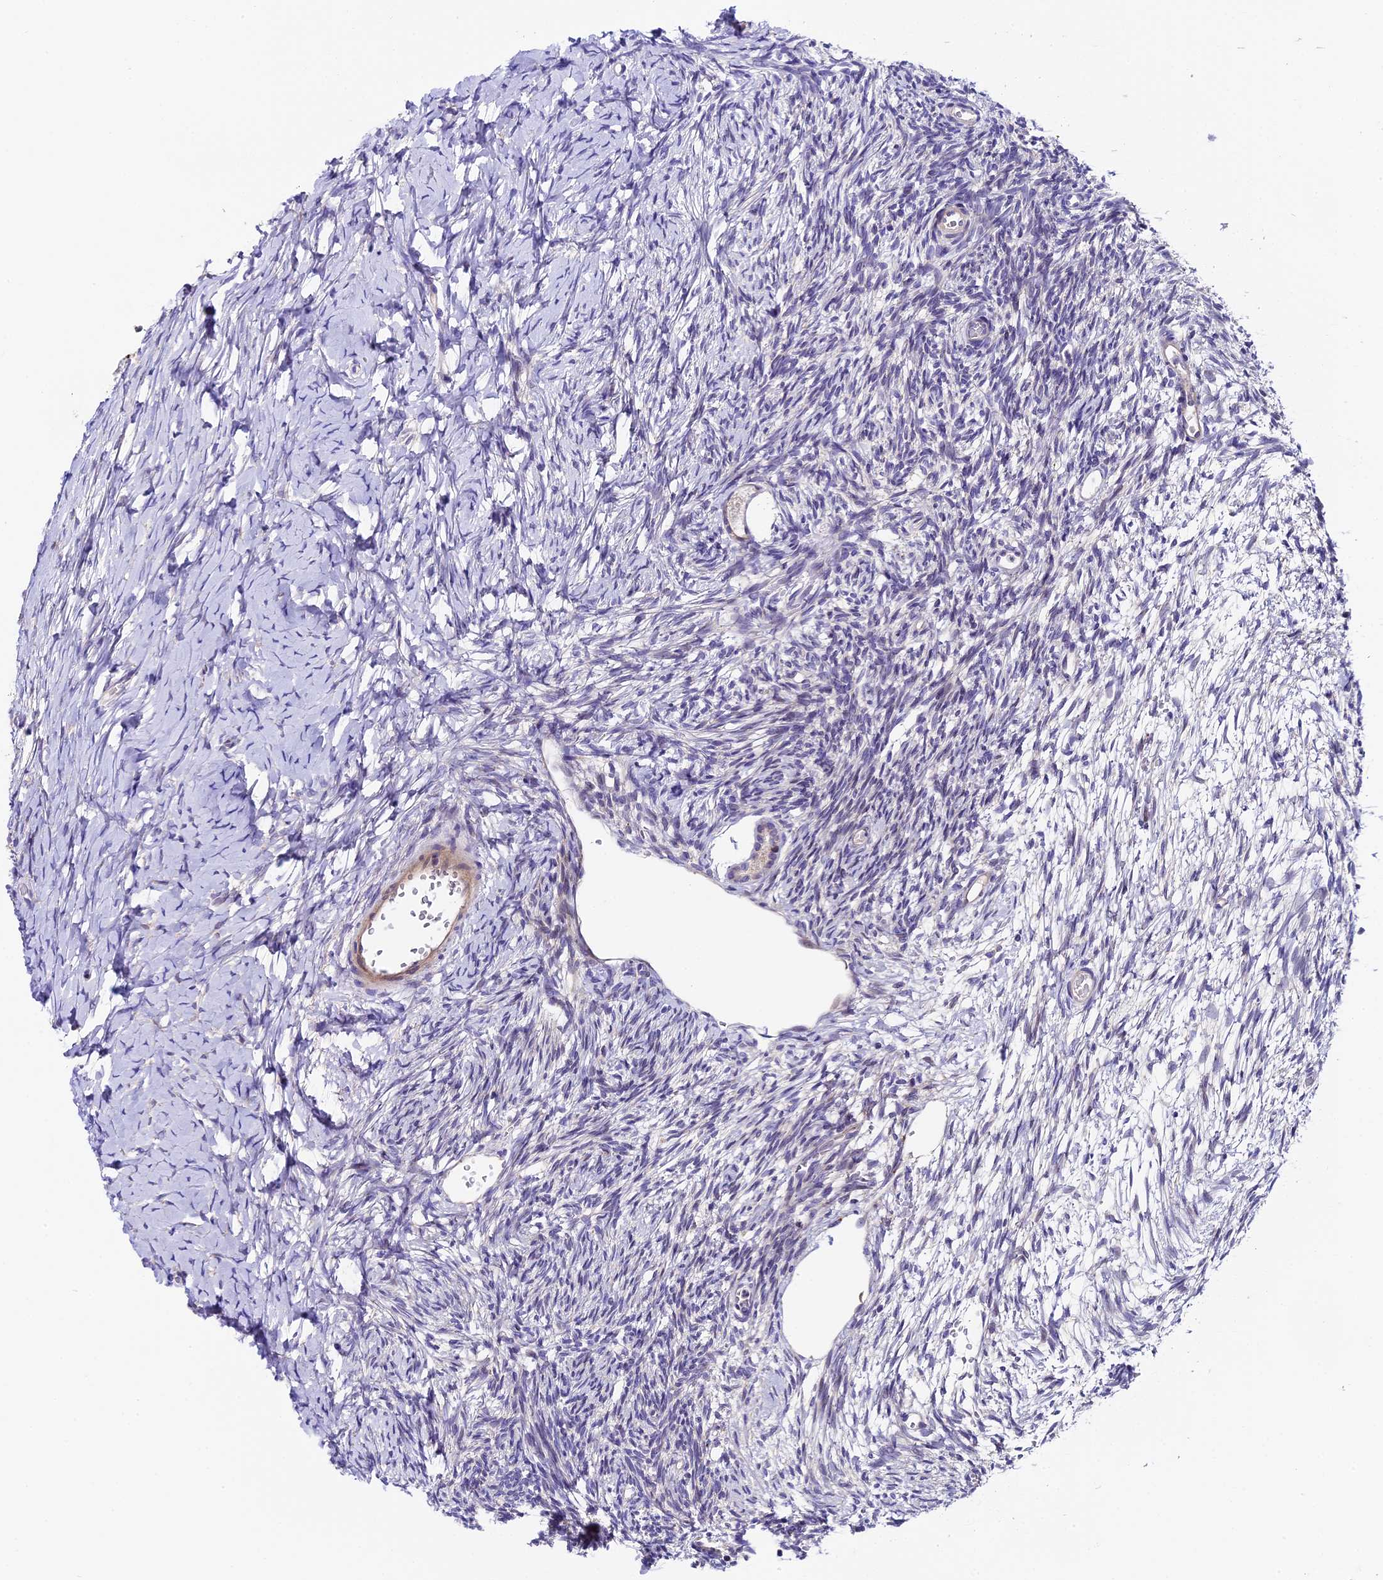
{"staining": {"intensity": "negative", "quantity": "none", "location": "none"}, "tissue": "ovary", "cell_type": "Ovarian stroma cells", "image_type": "normal", "snomed": [{"axis": "morphology", "description": "Normal tissue, NOS"}, {"axis": "topography", "description": "Ovary"}], "caption": "IHC photomicrograph of unremarkable human ovary stained for a protein (brown), which exhibits no positivity in ovarian stroma cells.", "gene": "PIGU", "patient": {"sex": "female", "age": 39}}